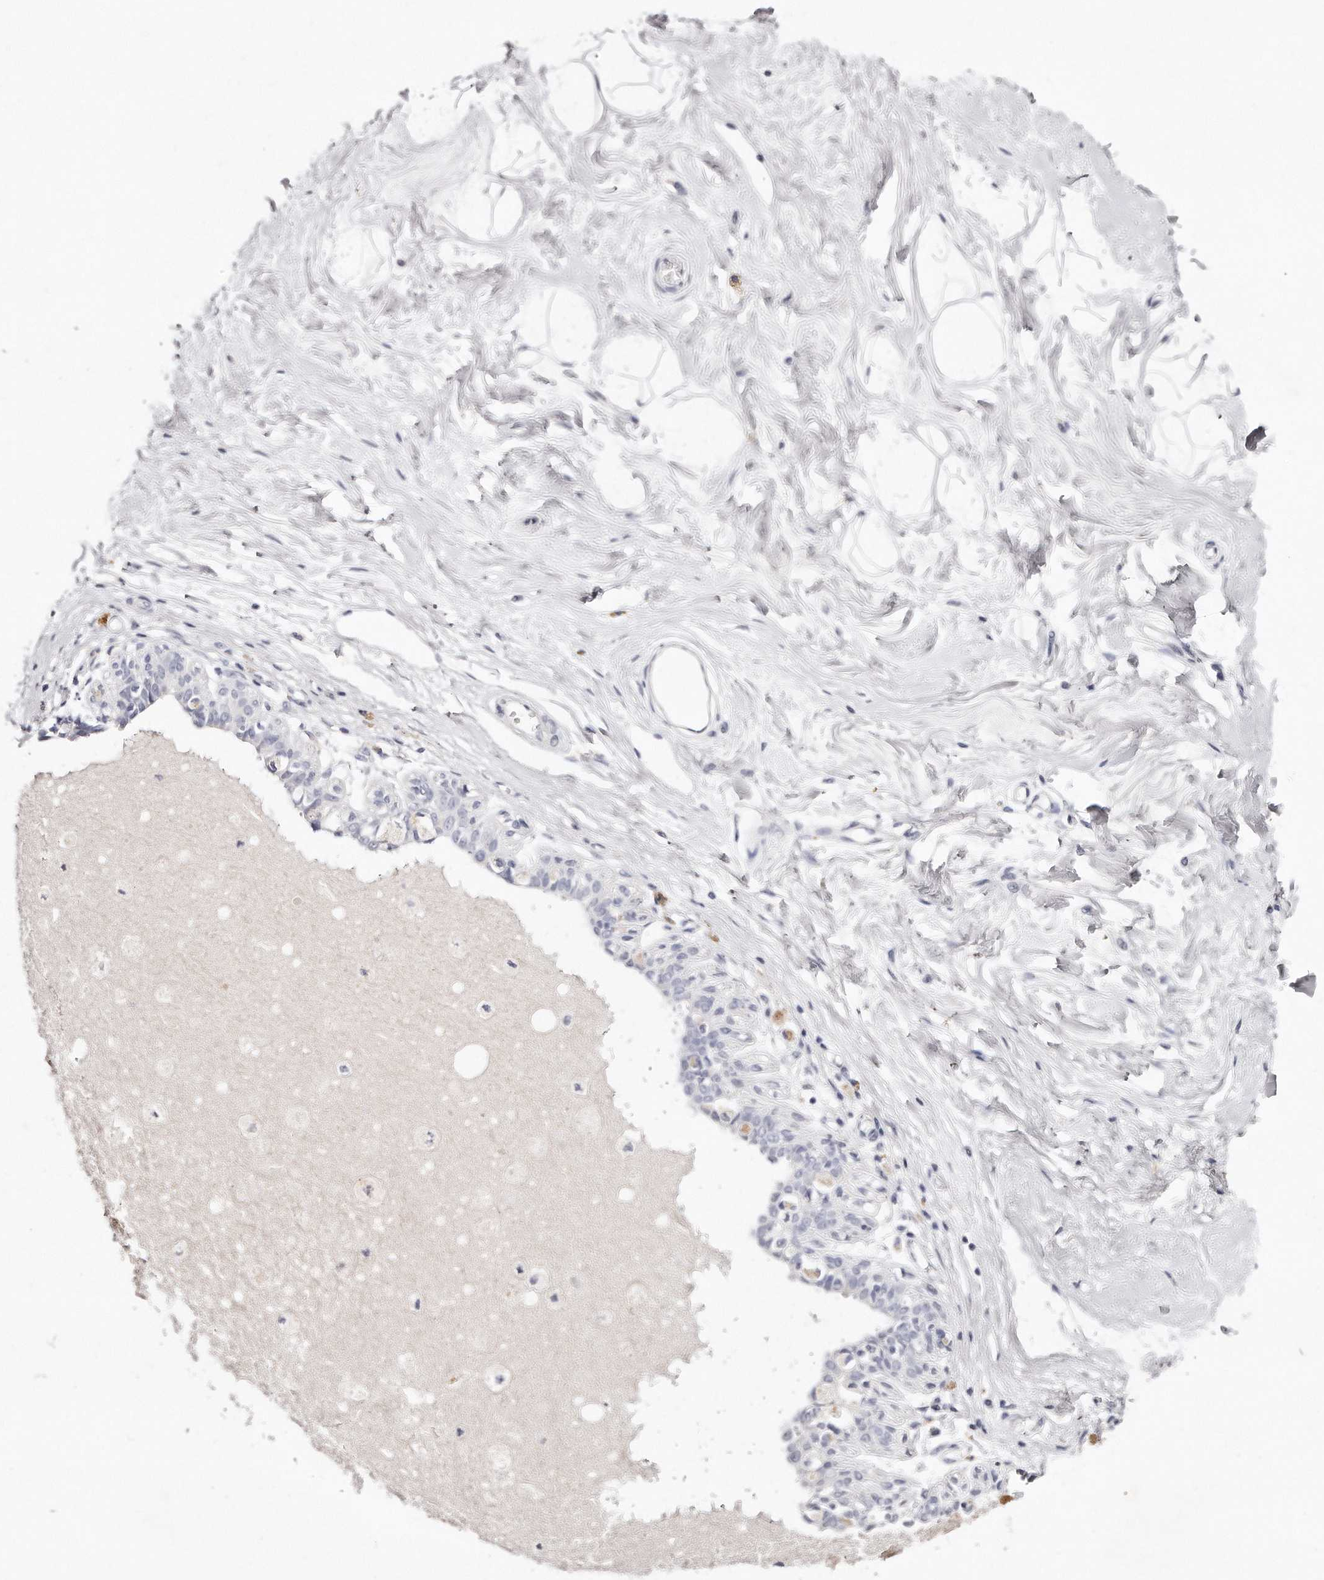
{"staining": {"intensity": "negative", "quantity": "none", "location": "none"}, "tissue": "breast", "cell_type": "Adipocytes", "image_type": "normal", "snomed": [{"axis": "morphology", "description": "Normal tissue, NOS"}, {"axis": "topography", "description": "Breast"}], "caption": "DAB immunohistochemical staining of unremarkable human breast reveals no significant positivity in adipocytes.", "gene": "GDA", "patient": {"sex": "female", "age": 45}}